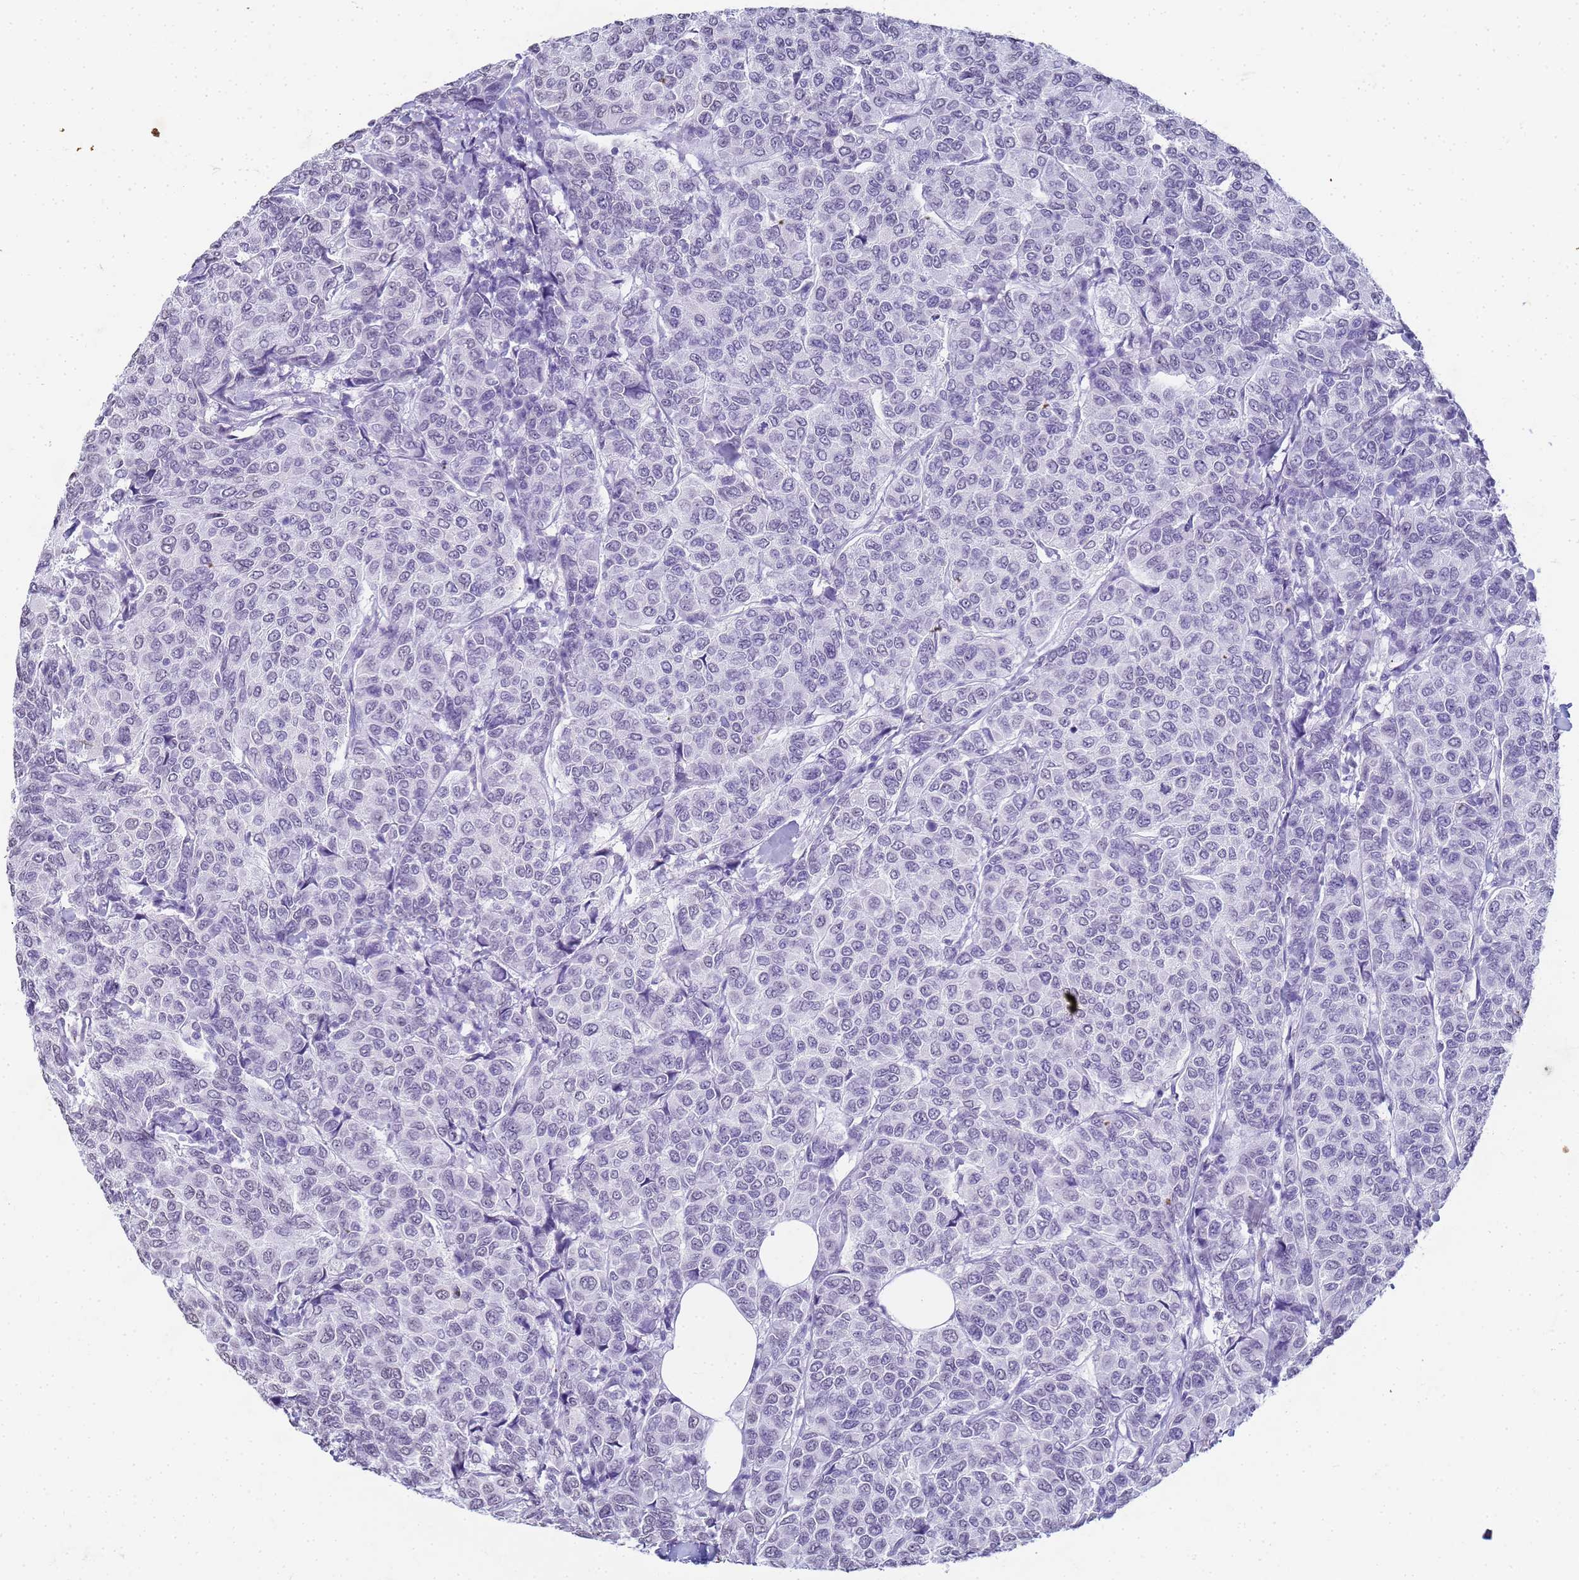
{"staining": {"intensity": "negative", "quantity": "none", "location": "none"}, "tissue": "breast cancer", "cell_type": "Tumor cells", "image_type": "cancer", "snomed": [{"axis": "morphology", "description": "Duct carcinoma"}, {"axis": "topography", "description": "Breast"}], "caption": "An immunohistochemistry histopathology image of breast cancer is shown. There is no staining in tumor cells of breast cancer.", "gene": "SLC7A9", "patient": {"sex": "female", "age": 55}}